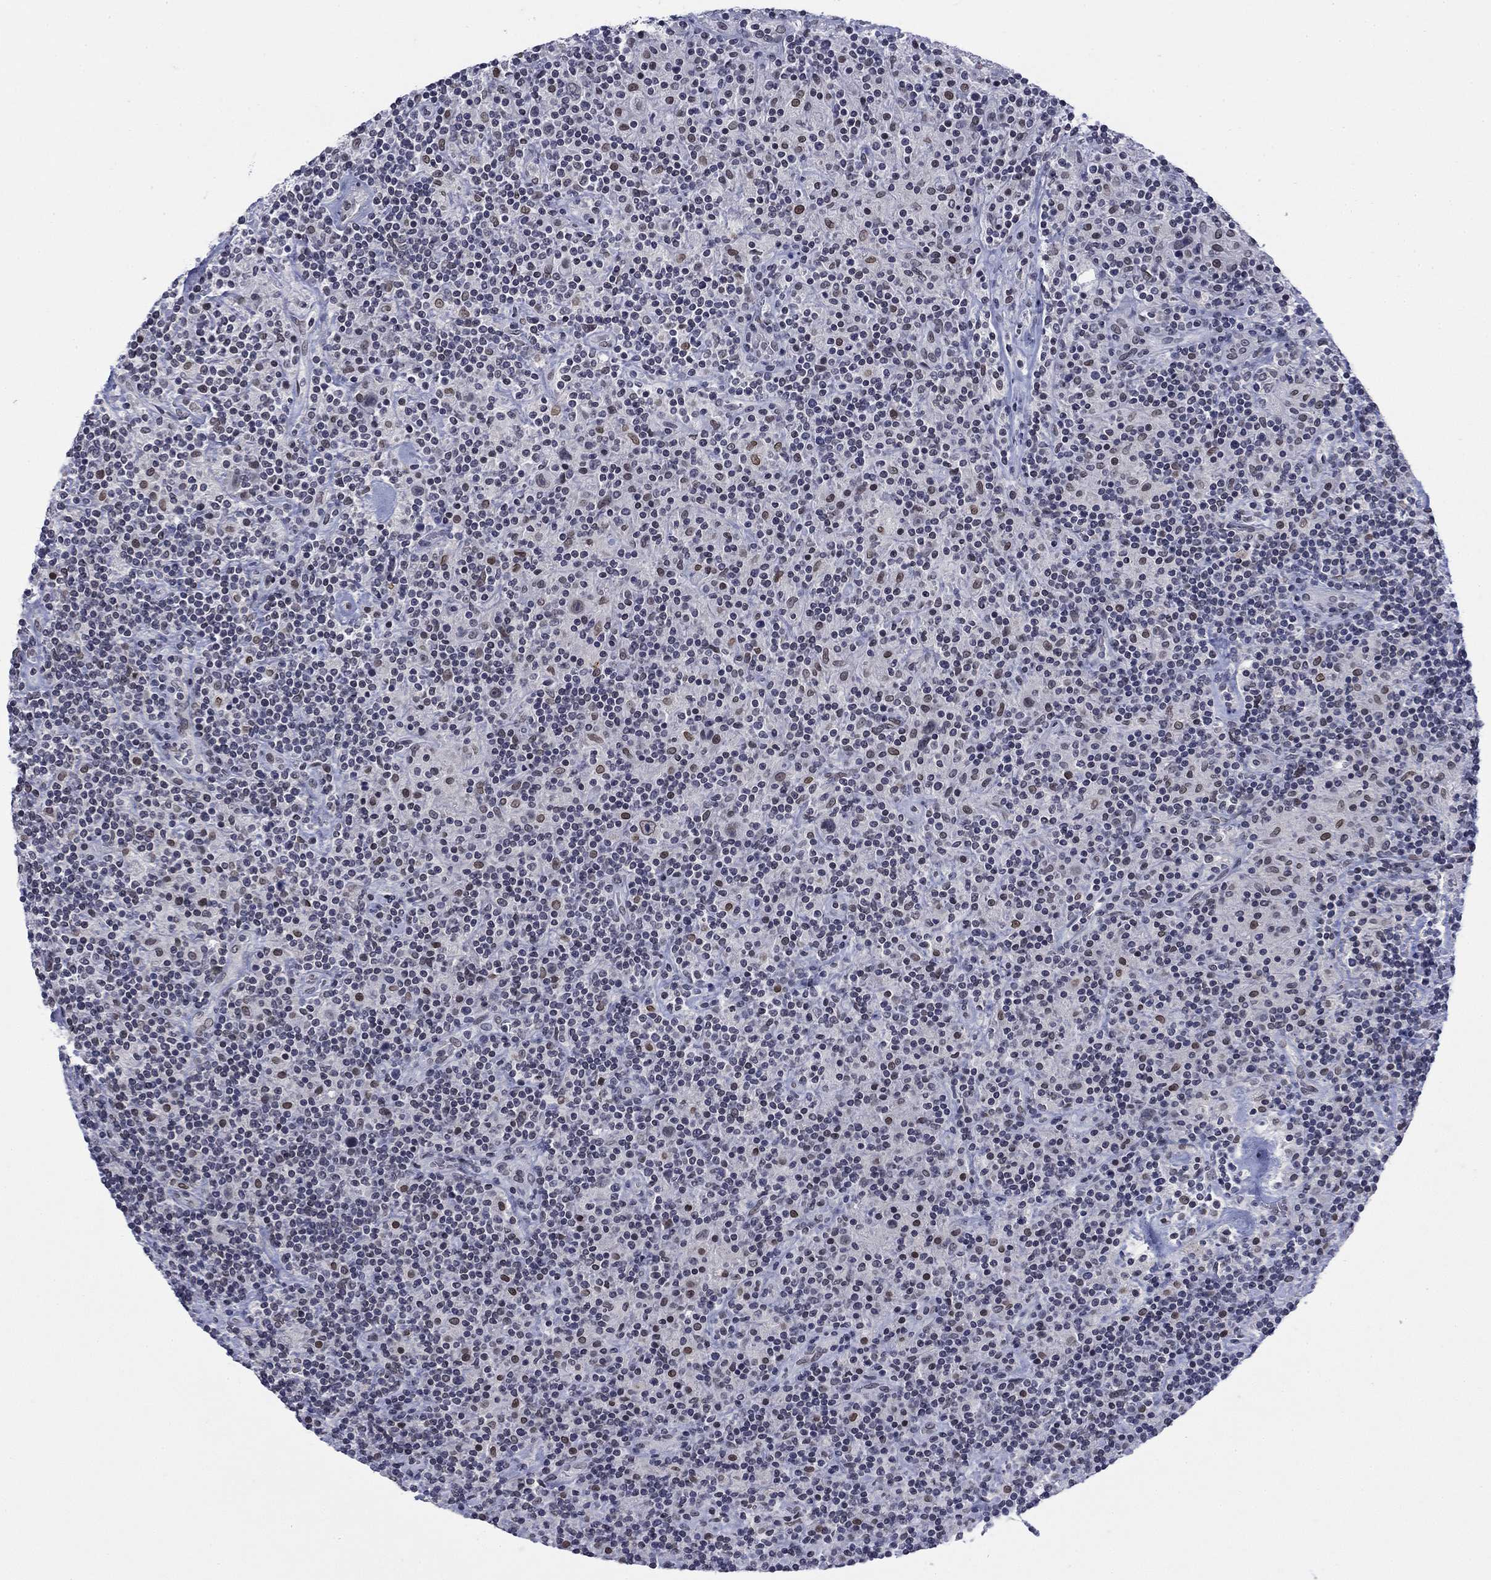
{"staining": {"intensity": "strong", "quantity": "<25%", "location": "cytoplasmic/membranous,nuclear"}, "tissue": "lymphoma", "cell_type": "Tumor cells", "image_type": "cancer", "snomed": [{"axis": "morphology", "description": "Hodgkin's disease, NOS"}, {"axis": "topography", "description": "Lymph node"}], "caption": "Strong cytoplasmic/membranous and nuclear protein positivity is appreciated in approximately <25% of tumor cells in lymphoma.", "gene": "TOR1AIP1", "patient": {"sex": "male", "age": 70}}